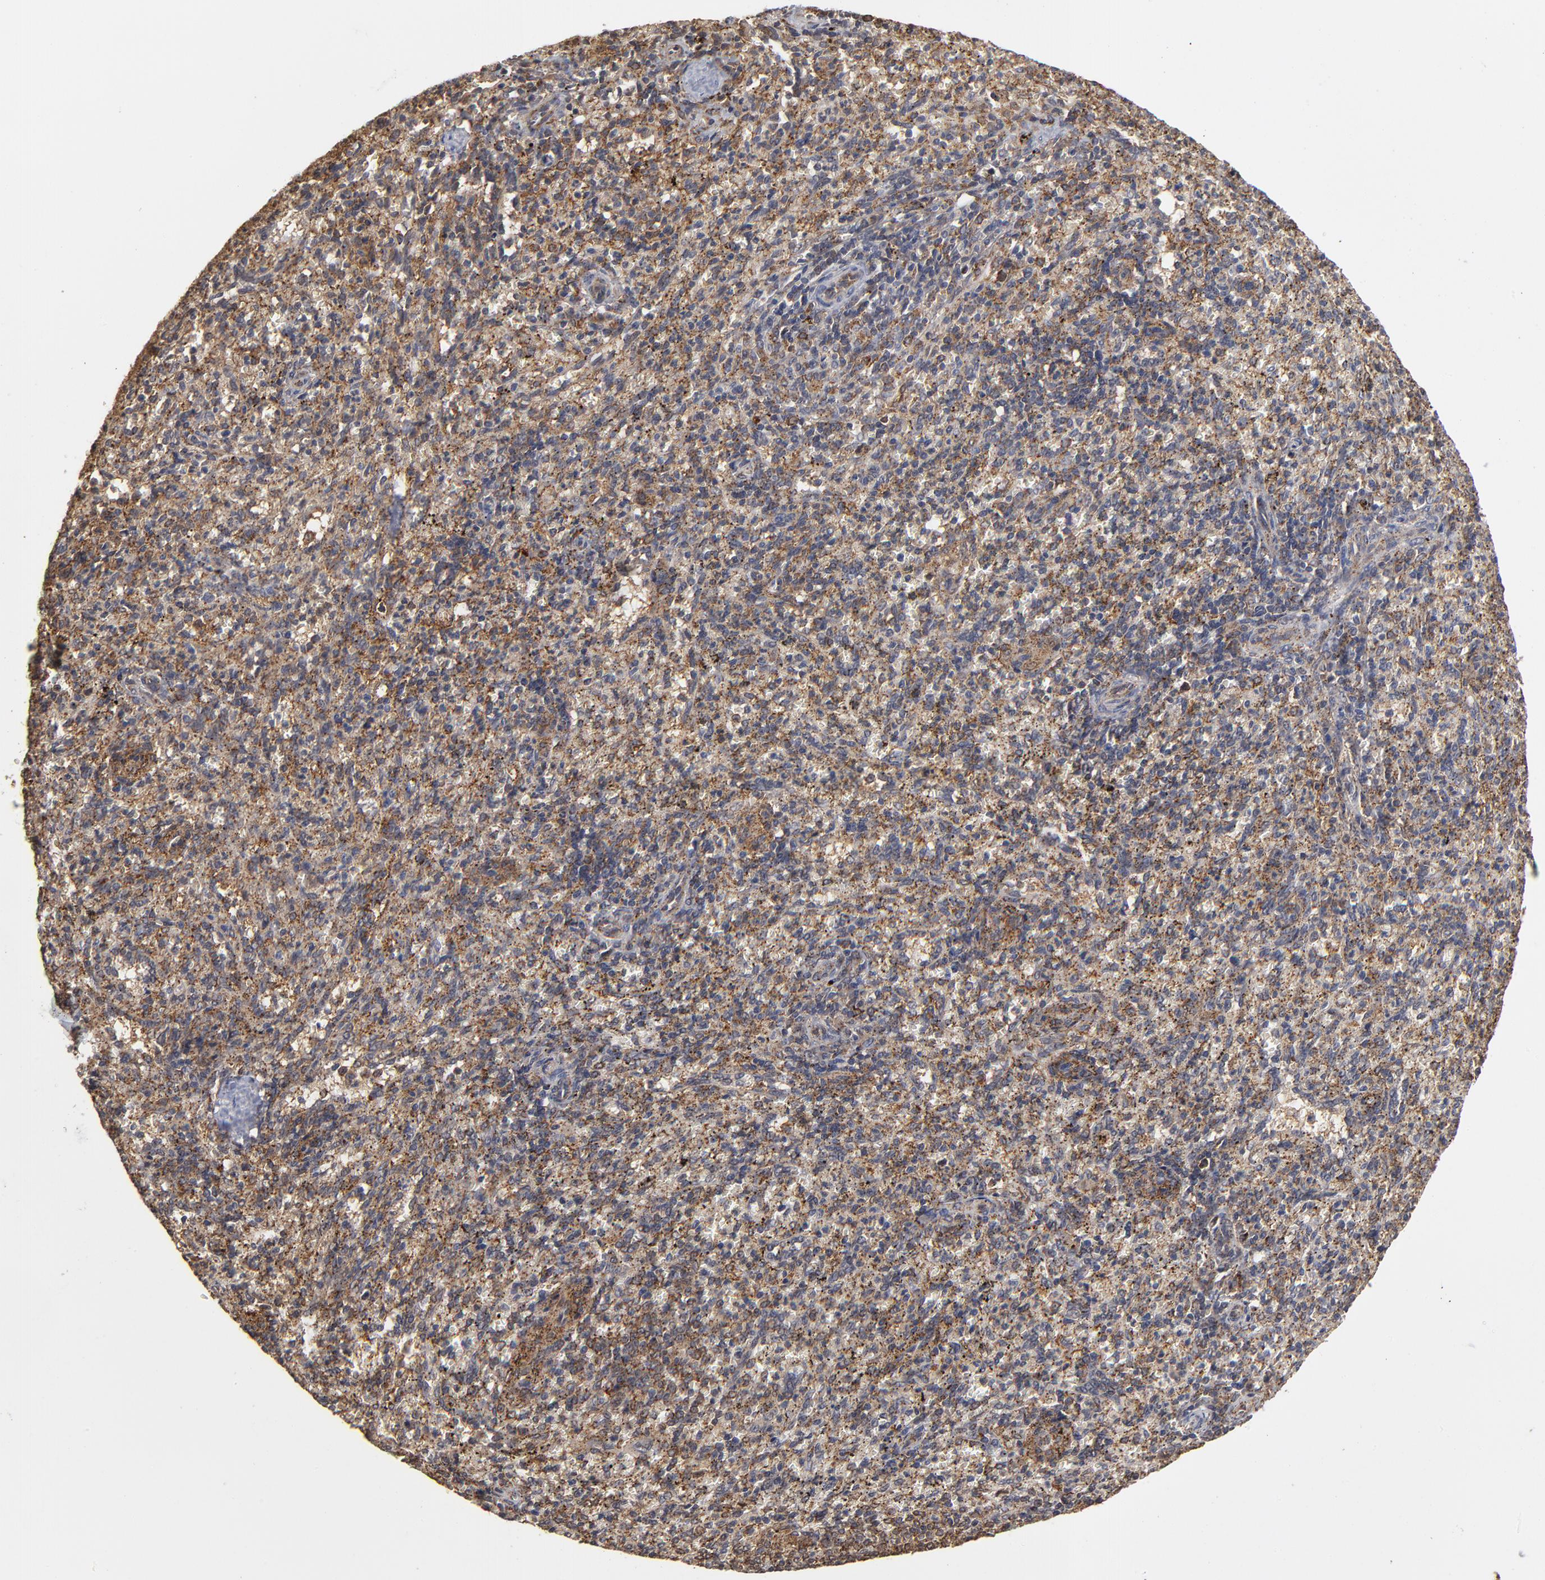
{"staining": {"intensity": "moderate", "quantity": ">75%", "location": "cytoplasmic/membranous"}, "tissue": "spleen", "cell_type": "Cells in red pulp", "image_type": "normal", "snomed": [{"axis": "morphology", "description": "Normal tissue, NOS"}, {"axis": "topography", "description": "Spleen"}], "caption": "Protein staining displays moderate cytoplasmic/membranous staining in approximately >75% of cells in red pulp in normal spleen. (Brightfield microscopy of DAB IHC at high magnification).", "gene": "ASB8", "patient": {"sex": "female", "age": 10}}